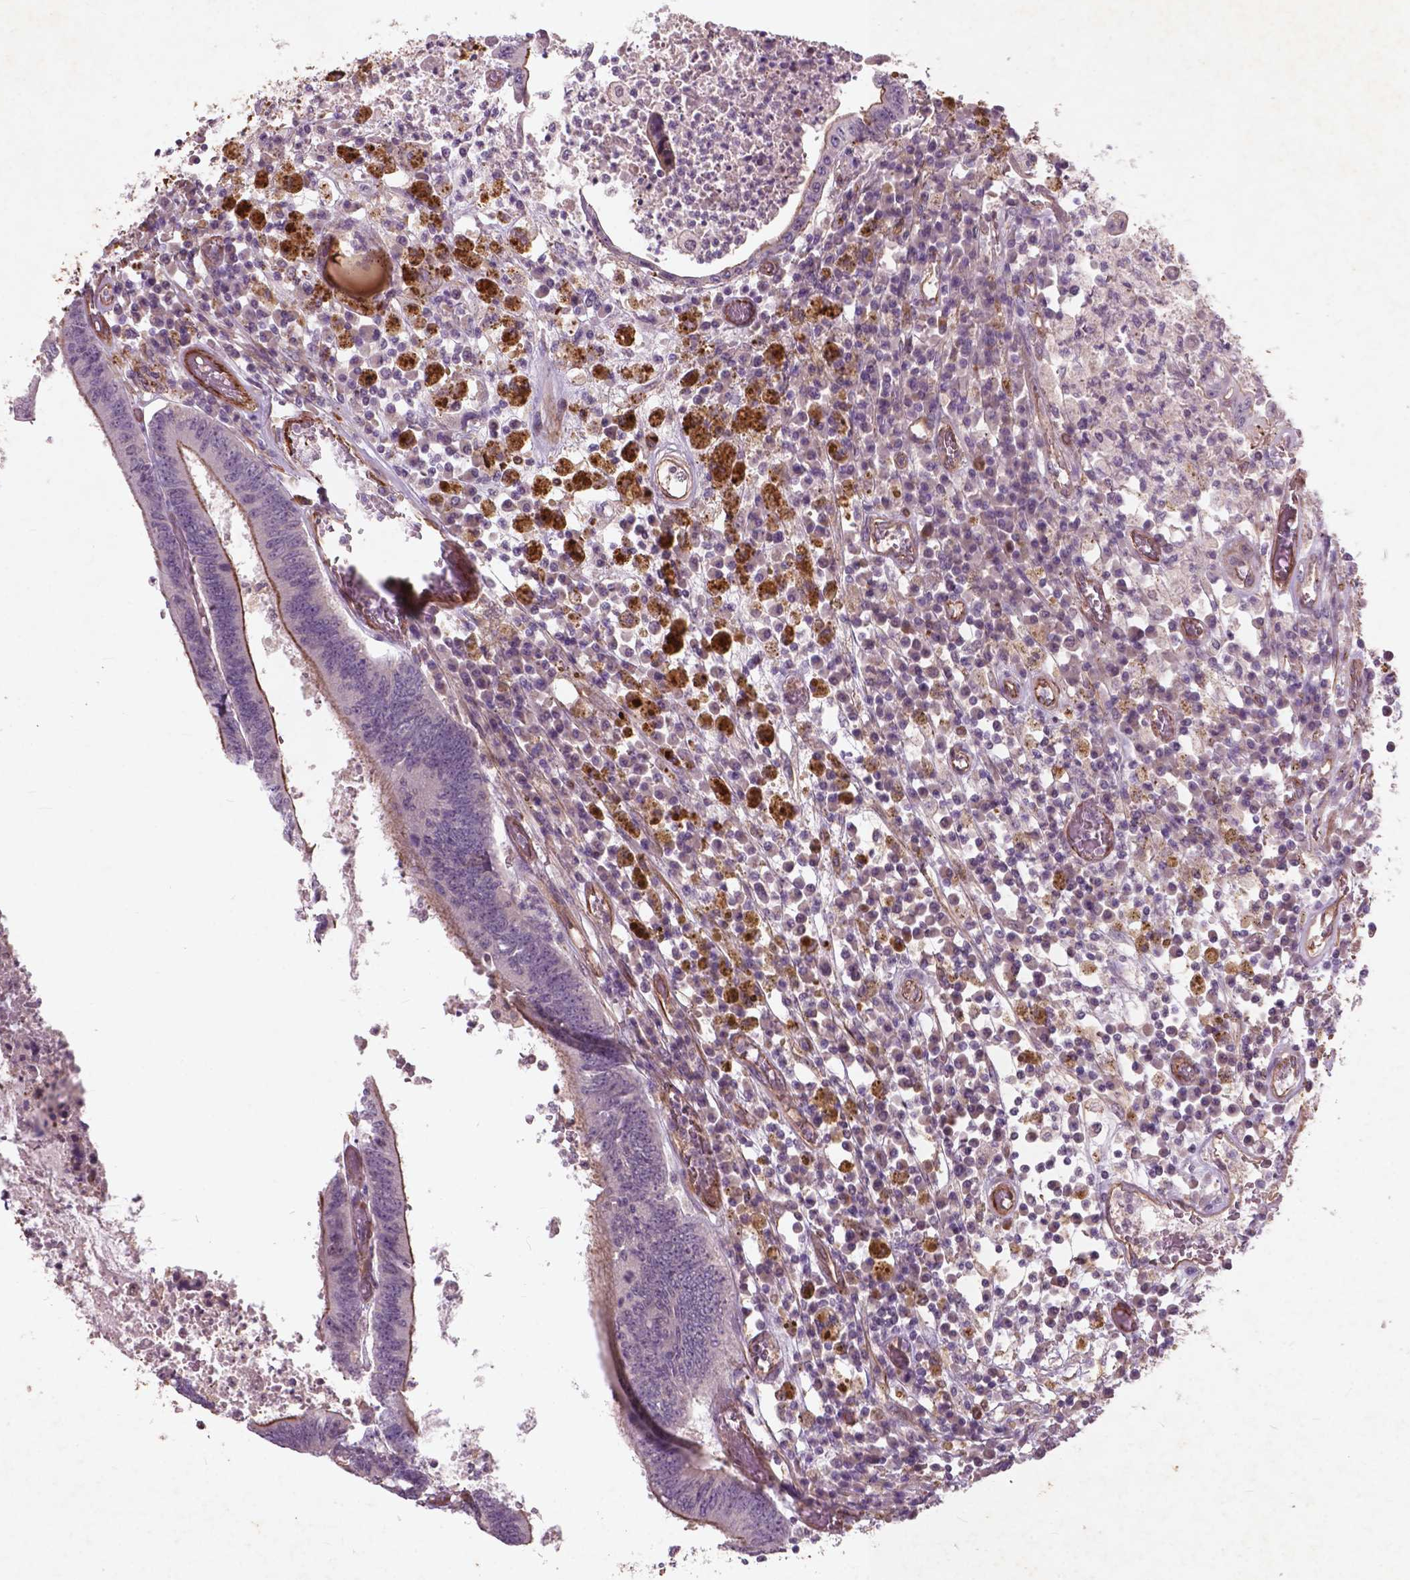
{"staining": {"intensity": "moderate", "quantity": "<25%", "location": "cytoplasmic/membranous"}, "tissue": "colorectal cancer", "cell_type": "Tumor cells", "image_type": "cancer", "snomed": [{"axis": "morphology", "description": "Adenocarcinoma, NOS"}, {"axis": "topography", "description": "Rectum"}], "caption": "Human colorectal cancer (adenocarcinoma) stained for a protein (brown) exhibits moderate cytoplasmic/membranous positive staining in about <25% of tumor cells.", "gene": "RFPL4B", "patient": {"sex": "male", "age": 54}}